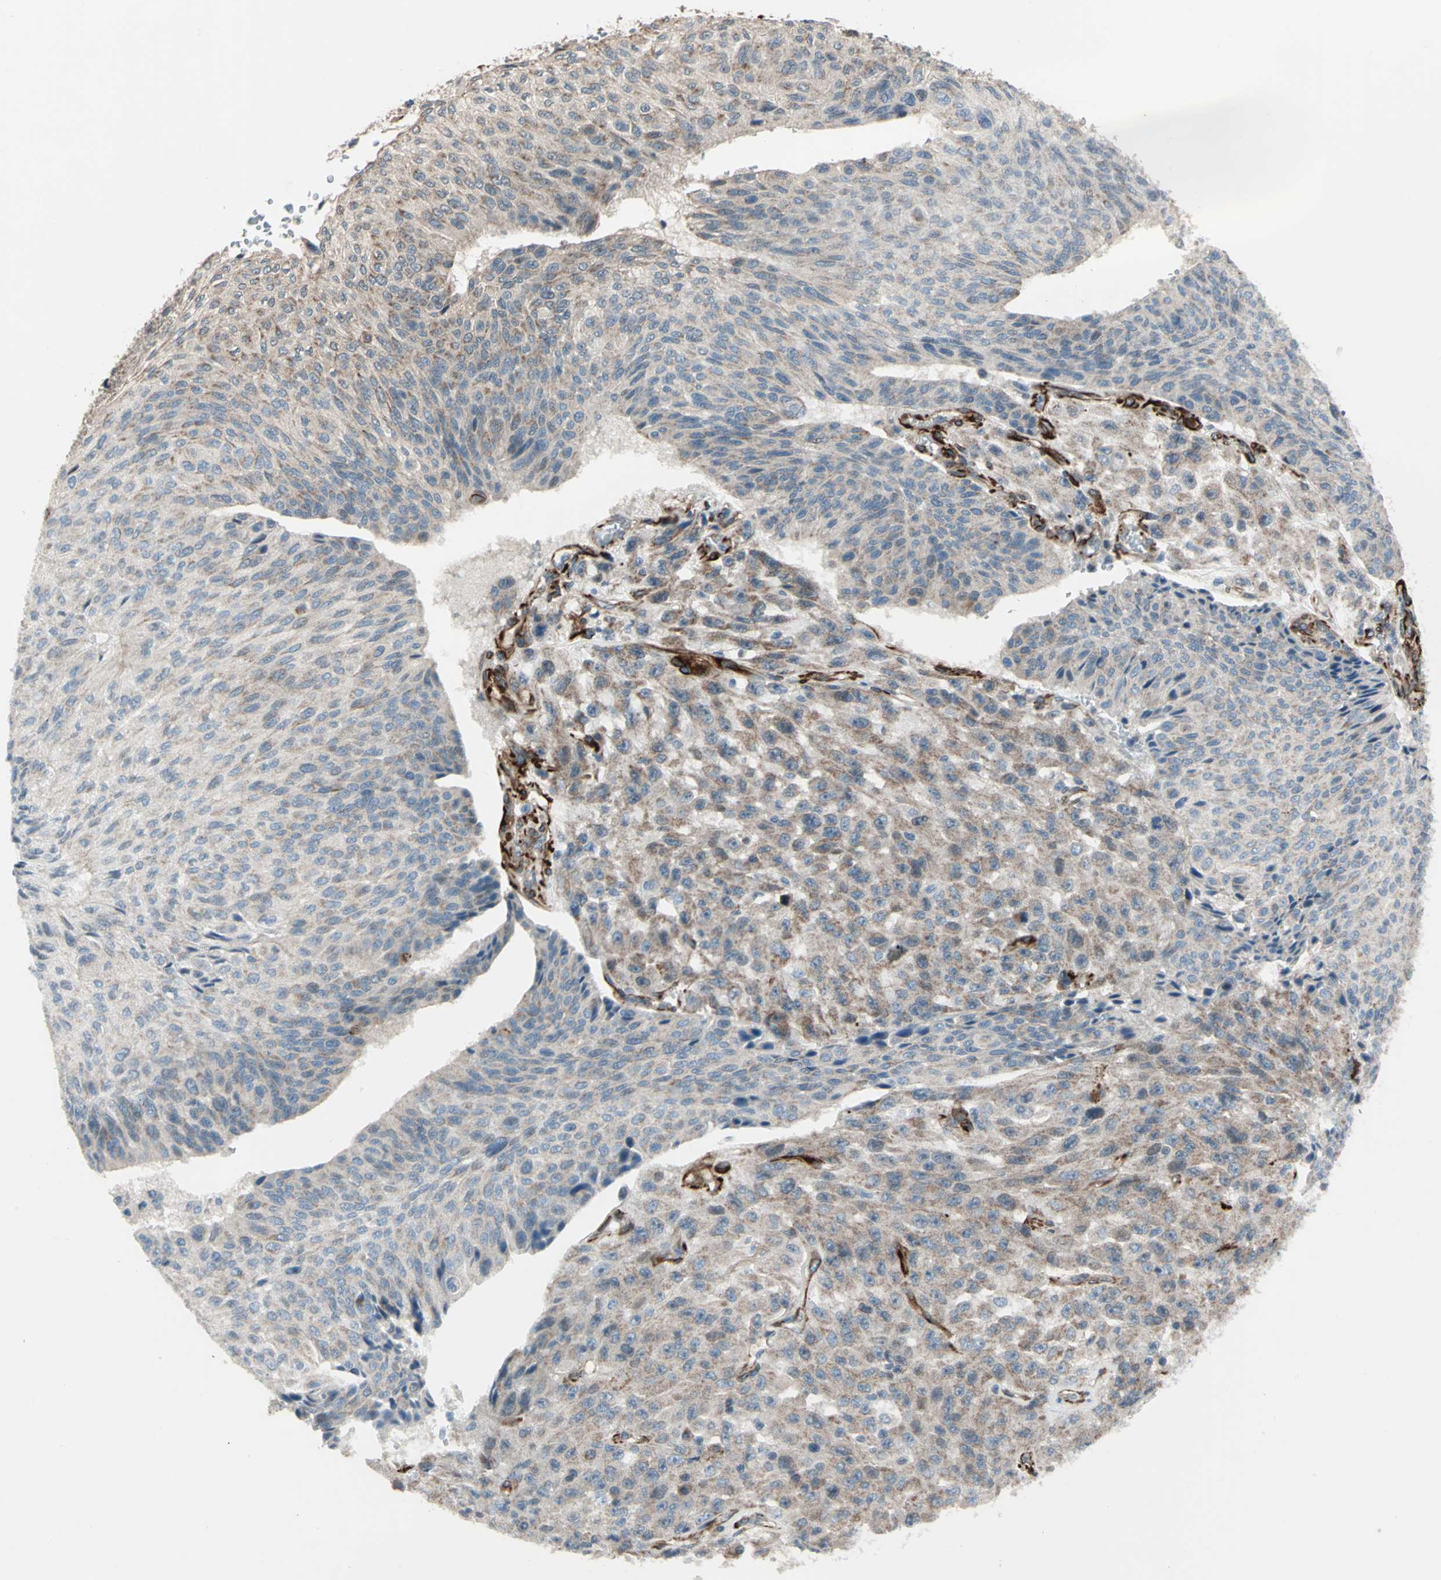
{"staining": {"intensity": "moderate", "quantity": "25%-75%", "location": "cytoplasmic/membranous"}, "tissue": "urothelial cancer", "cell_type": "Tumor cells", "image_type": "cancer", "snomed": [{"axis": "morphology", "description": "Urothelial carcinoma, High grade"}, {"axis": "topography", "description": "Urinary bladder"}], "caption": "DAB (3,3'-diaminobenzidine) immunohistochemical staining of high-grade urothelial carcinoma demonstrates moderate cytoplasmic/membranous protein positivity in about 25%-75% of tumor cells.", "gene": "EXD2", "patient": {"sex": "male", "age": 66}}